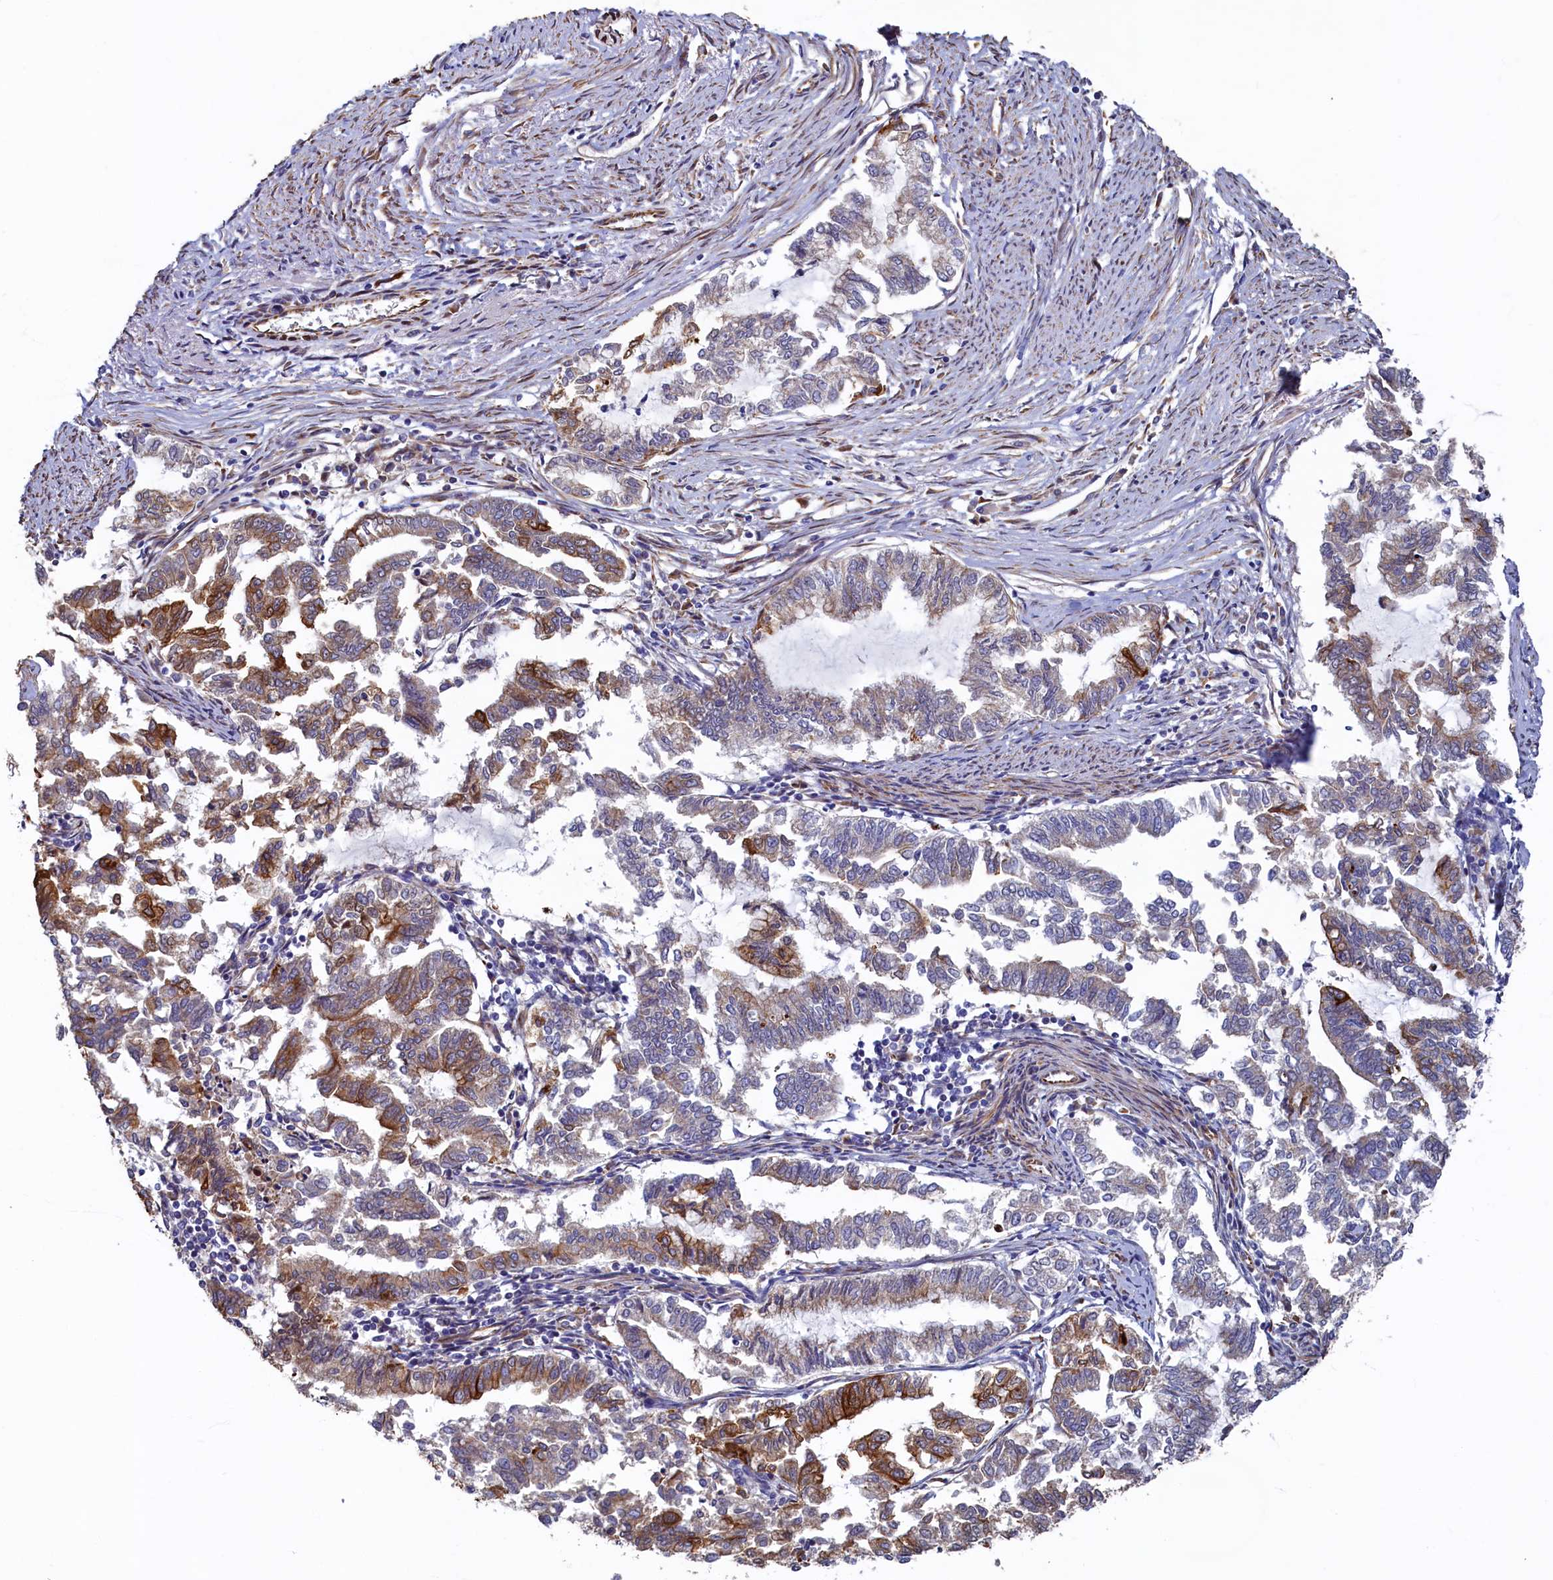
{"staining": {"intensity": "moderate", "quantity": "<25%", "location": "cytoplasmic/membranous"}, "tissue": "endometrial cancer", "cell_type": "Tumor cells", "image_type": "cancer", "snomed": [{"axis": "morphology", "description": "Adenocarcinoma, NOS"}, {"axis": "topography", "description": "Endometrium"}], "caption": "Tumor cells display low levels of moderate cytoplasmic/membranous positivity in about <25% of cells in endometrial cancer.", "gene": "LRRC57", "patient": {"sex": "female", "age": 79}}